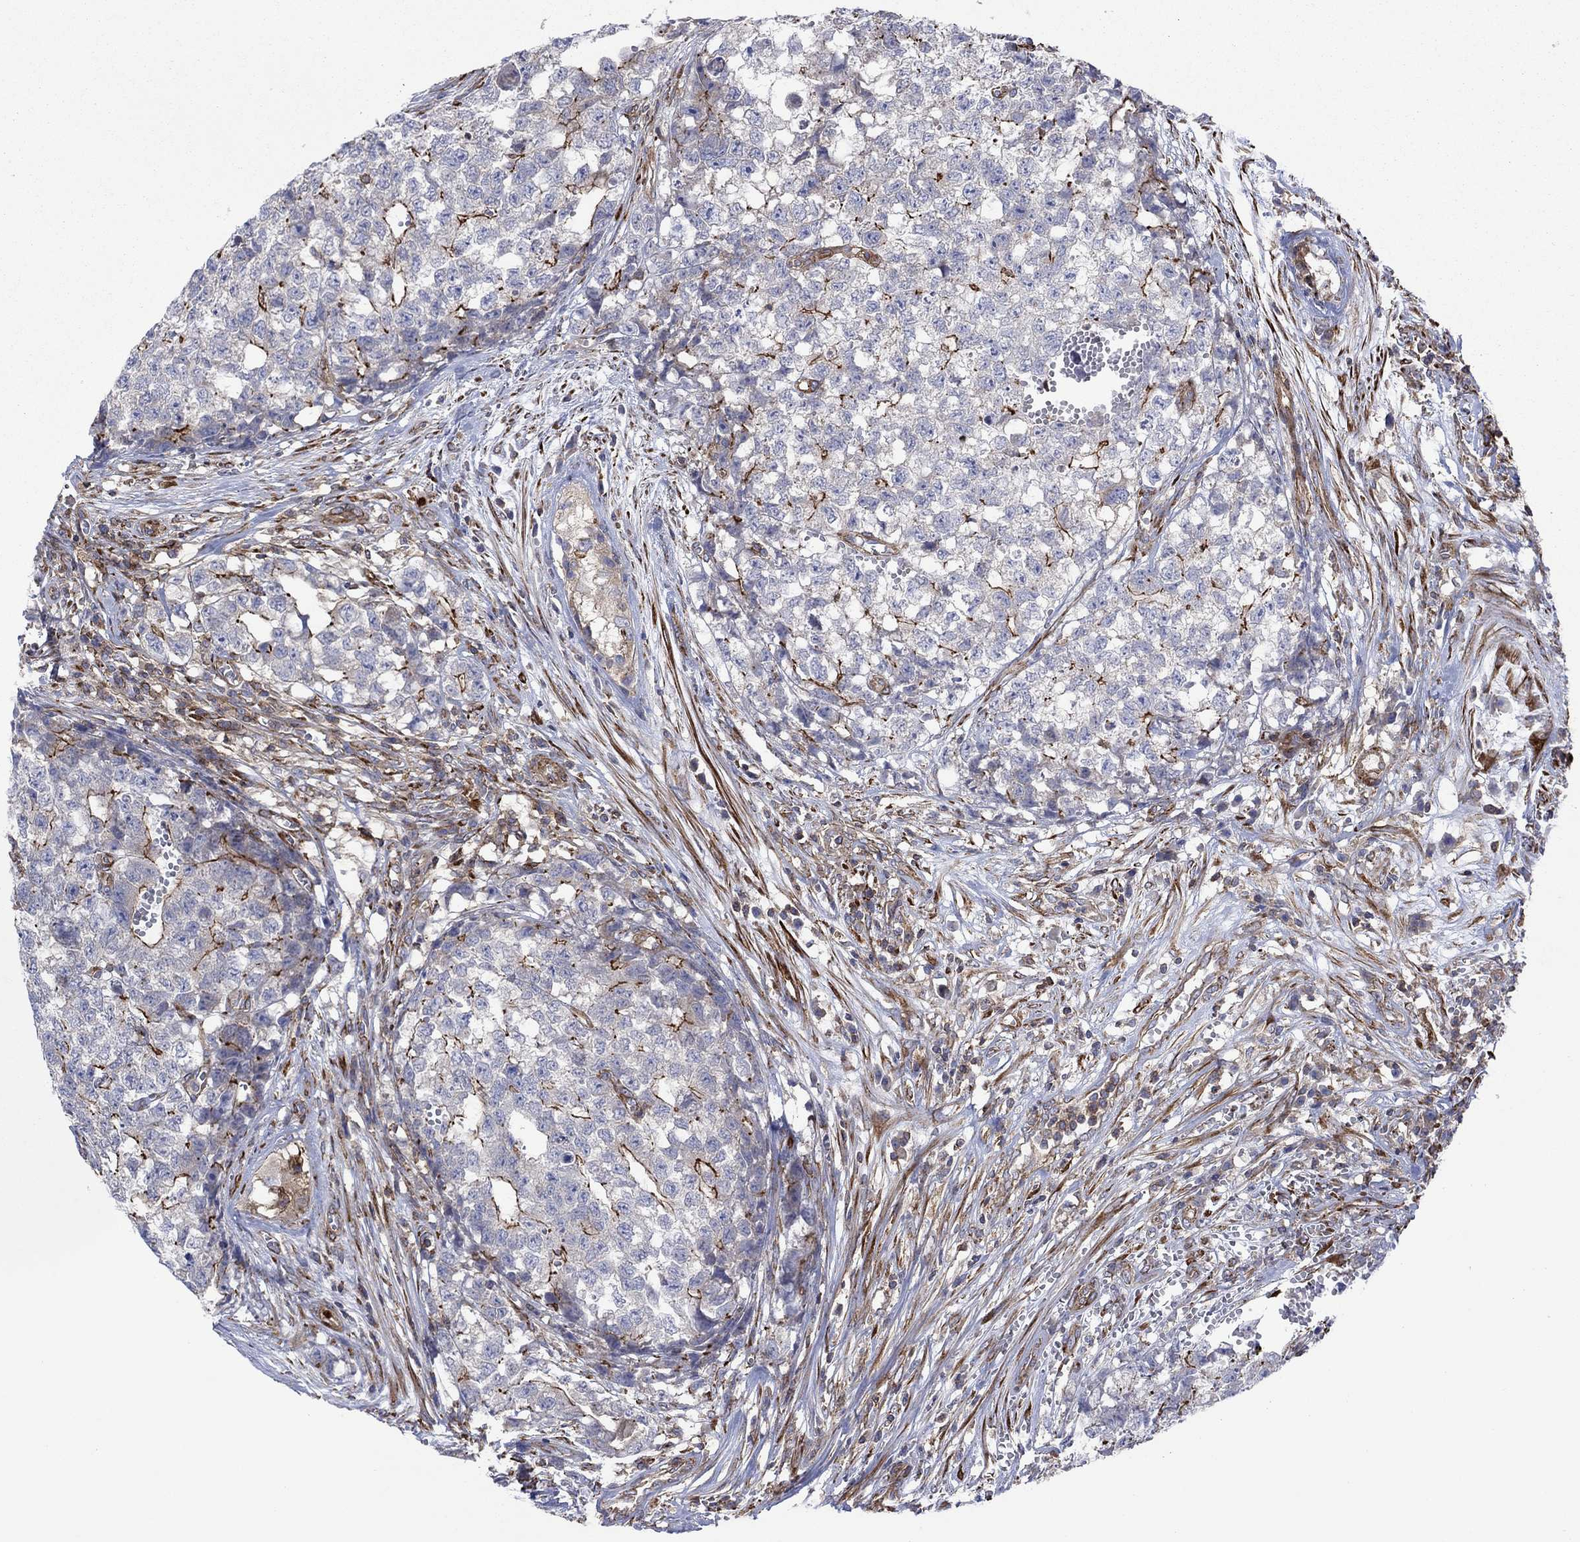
{"staining": {"intensity": "strong", "quantity": "<25%", "location": "cytoplasmic/membranous"}, "tissue": "testis cancer", "cell_type": "Tumor cells", "image_type": "cancer", "snomed": [{"axis": "morphology", "description": "Seminoma, NOS"}, {"axis": "morphology", "description": "Carcinoma, Embryonal, NOS"}, {"axis": "topography", "description": "Testis"}], "caption": "Embryonal carcinoma (testis) stained with a protein marker shows strong staining in tumor cells.", "gene": "PAG1", "patient": {"sex": "male", "age": 22}}